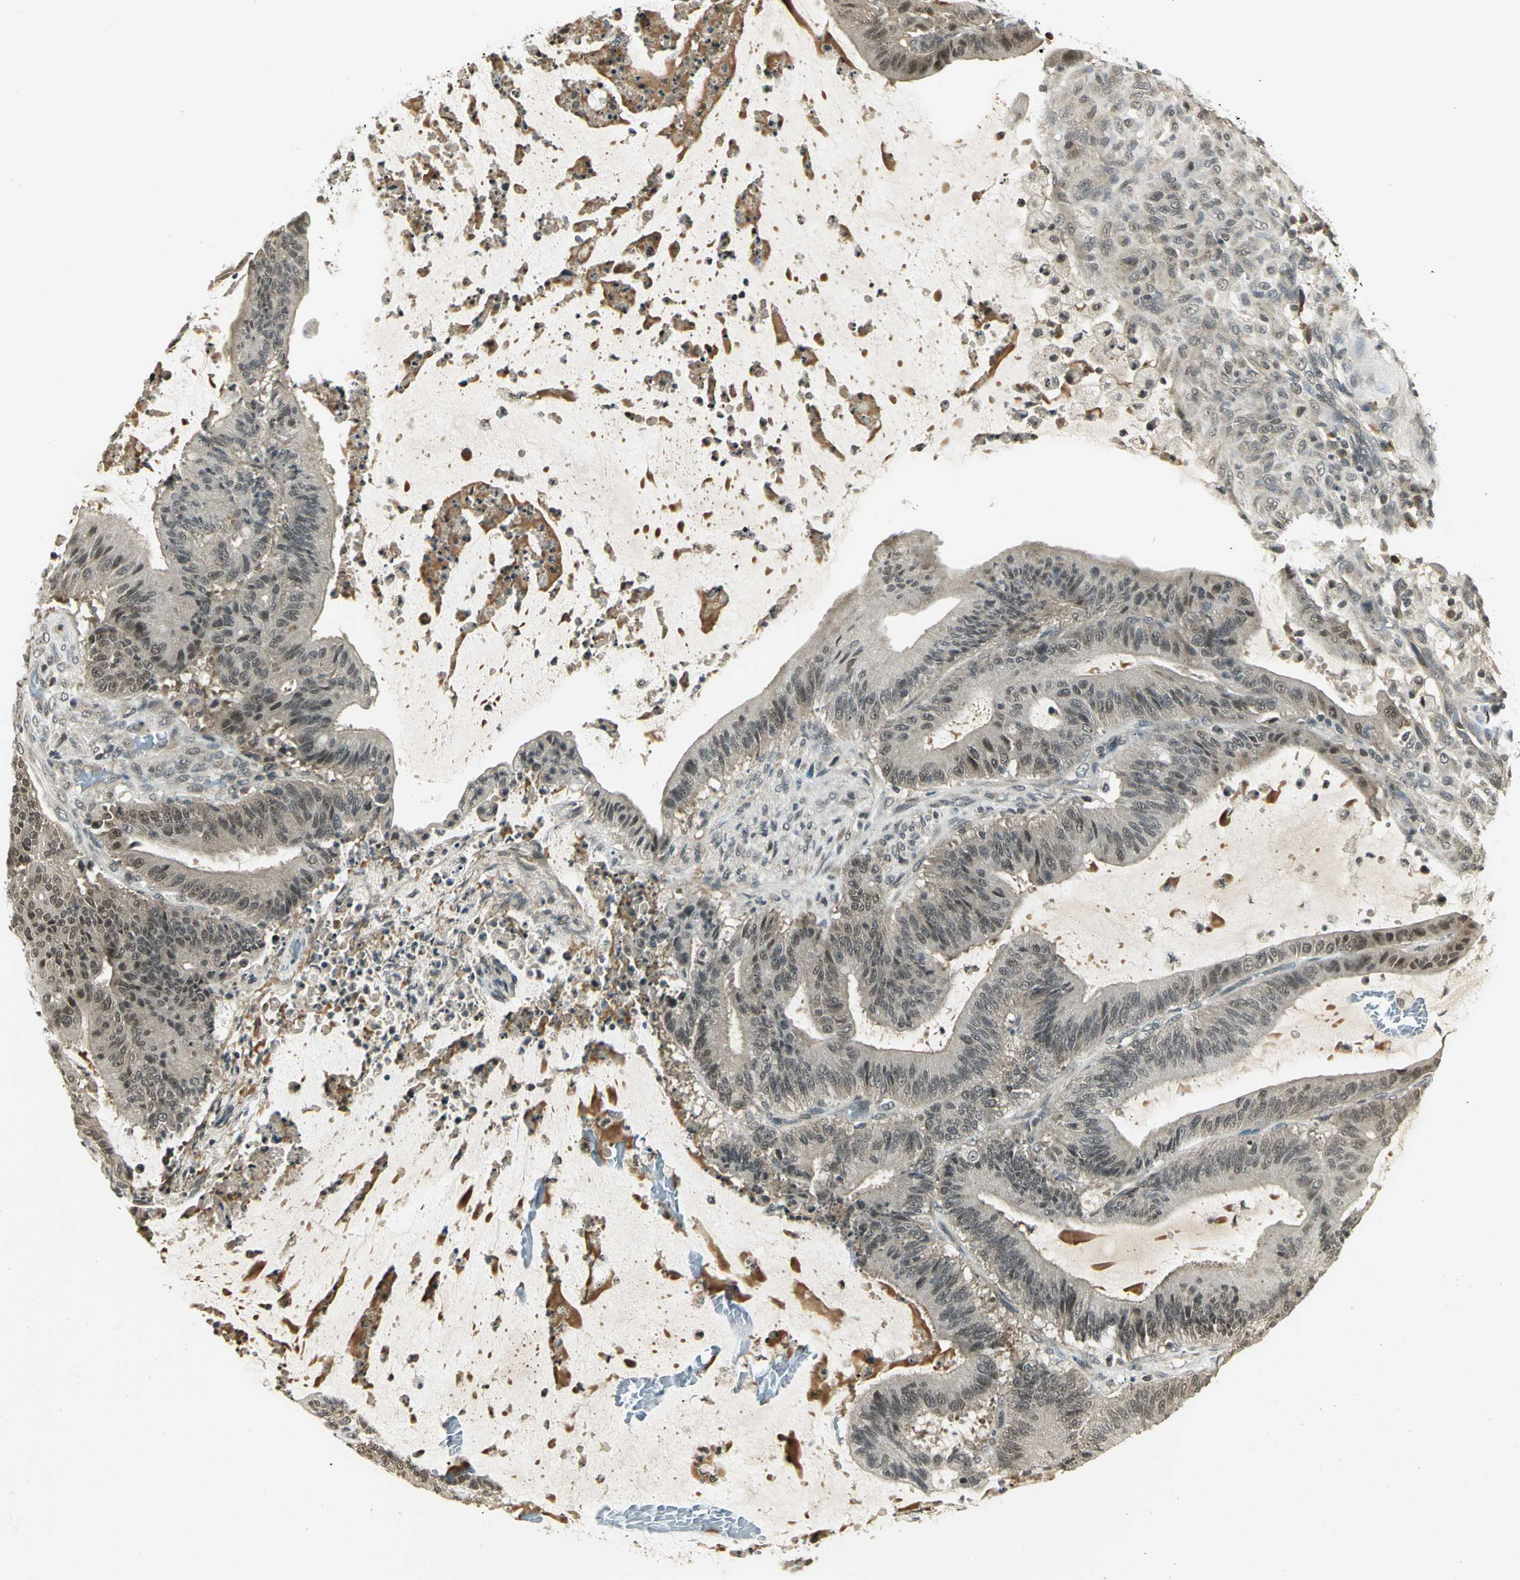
{"staining": {"intensity": "weak", "quantity": "25%-75%", "location": "cytoplasmic/membranous,nuclear"}, "tissue": "liver cancer", "cell_type": "Tumor cells", "image_type": "cancer", "snomed": [{"axis": "morphology", "description": "Cholangiocarcinoma"}, {"axis": "topography", "description": "Liver"}], "caption": "A brown stain highlights weak cytoplasmic/membranous and nuclear positivity of a protein in human liver cholangiocarcinoma tumor cells.", "gene": "CDC34", "patient": {"sex": "female", "age": 73}}